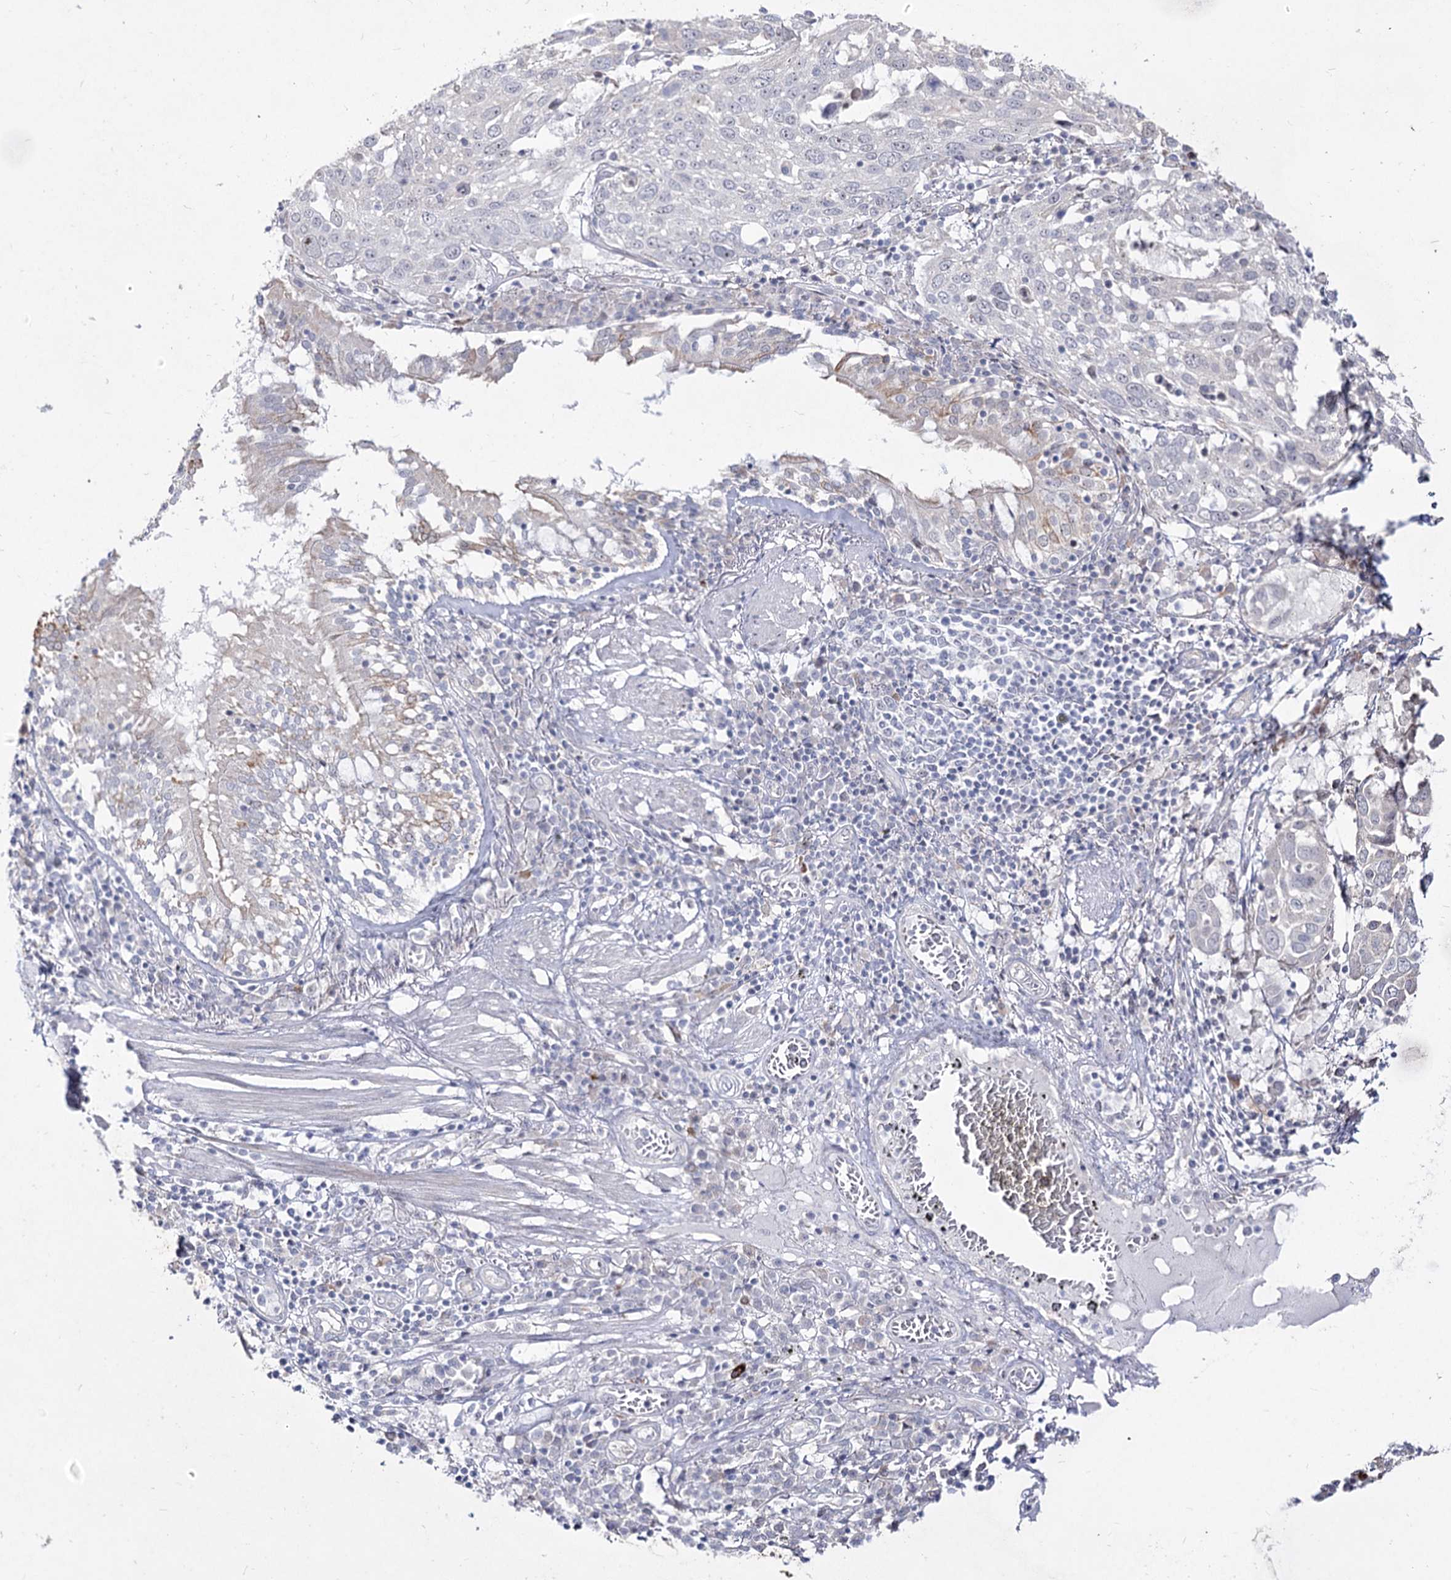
{"staining": {"intensity": "negative", "quantity": "none", "location": "none"}, "tissue": "lung cancer", "cell_type": "Tumor cells", "image_type": "cancer", "snomed": [{"axis": "morphology", "description": "Squamous cell carcinoma, NOS"}, {"axis": "topography", "description": "Lung"}], "caption": "This is an immunohistochemistry micrograph of human lung cancer. There is no staining in tumor cells.", "gene": "DDX50", "patient": {"sex": "male", "age": 65}}